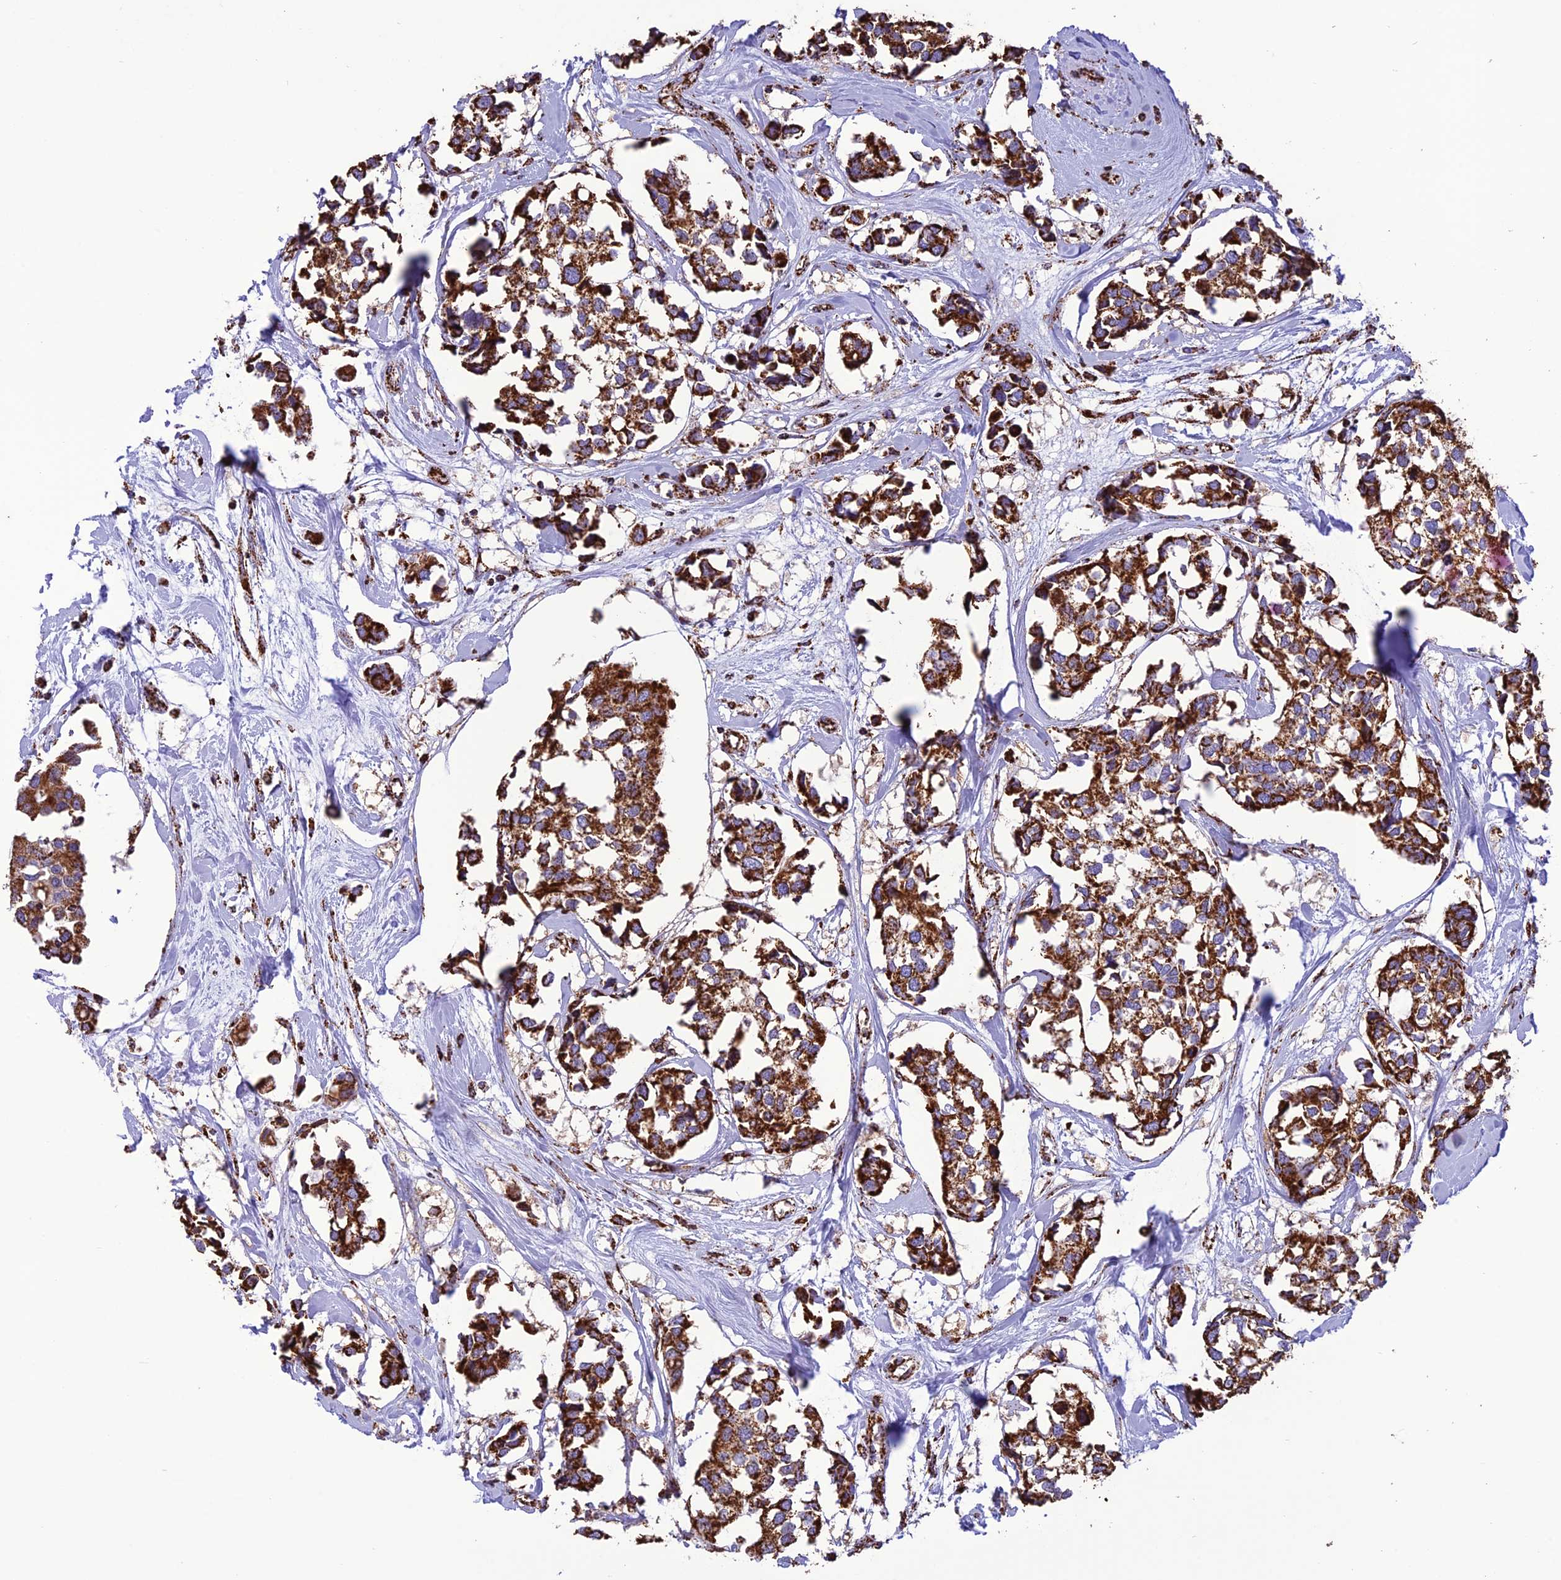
{"staining": {"intensity": "strong", "quantity": ">75%", "location": "cytoplasmic/membranous"}, "tissue": "breast cancer", "cell_type": "Tumor cells", "image_type": "cancer", "snomed": [{"axis": "morphology", "description": "Duct carcinoma"}, {"axis": "topography", "description": "Breast"}], "caption": "Infiltrating ductal carcinoma (breast) was stained to show a protein in brown. There is high levels of strong cytoplasmic/membranous expression in approximately >75% of tumor cells. Using DAB (3,3'-diaminobenzidine) (brown) and hematoxylin (blue) stains, captured at high magnification using brightfield microscopy.", "gene": "NDUFAF1", "patient": {"sex": "female", "age": 83}}